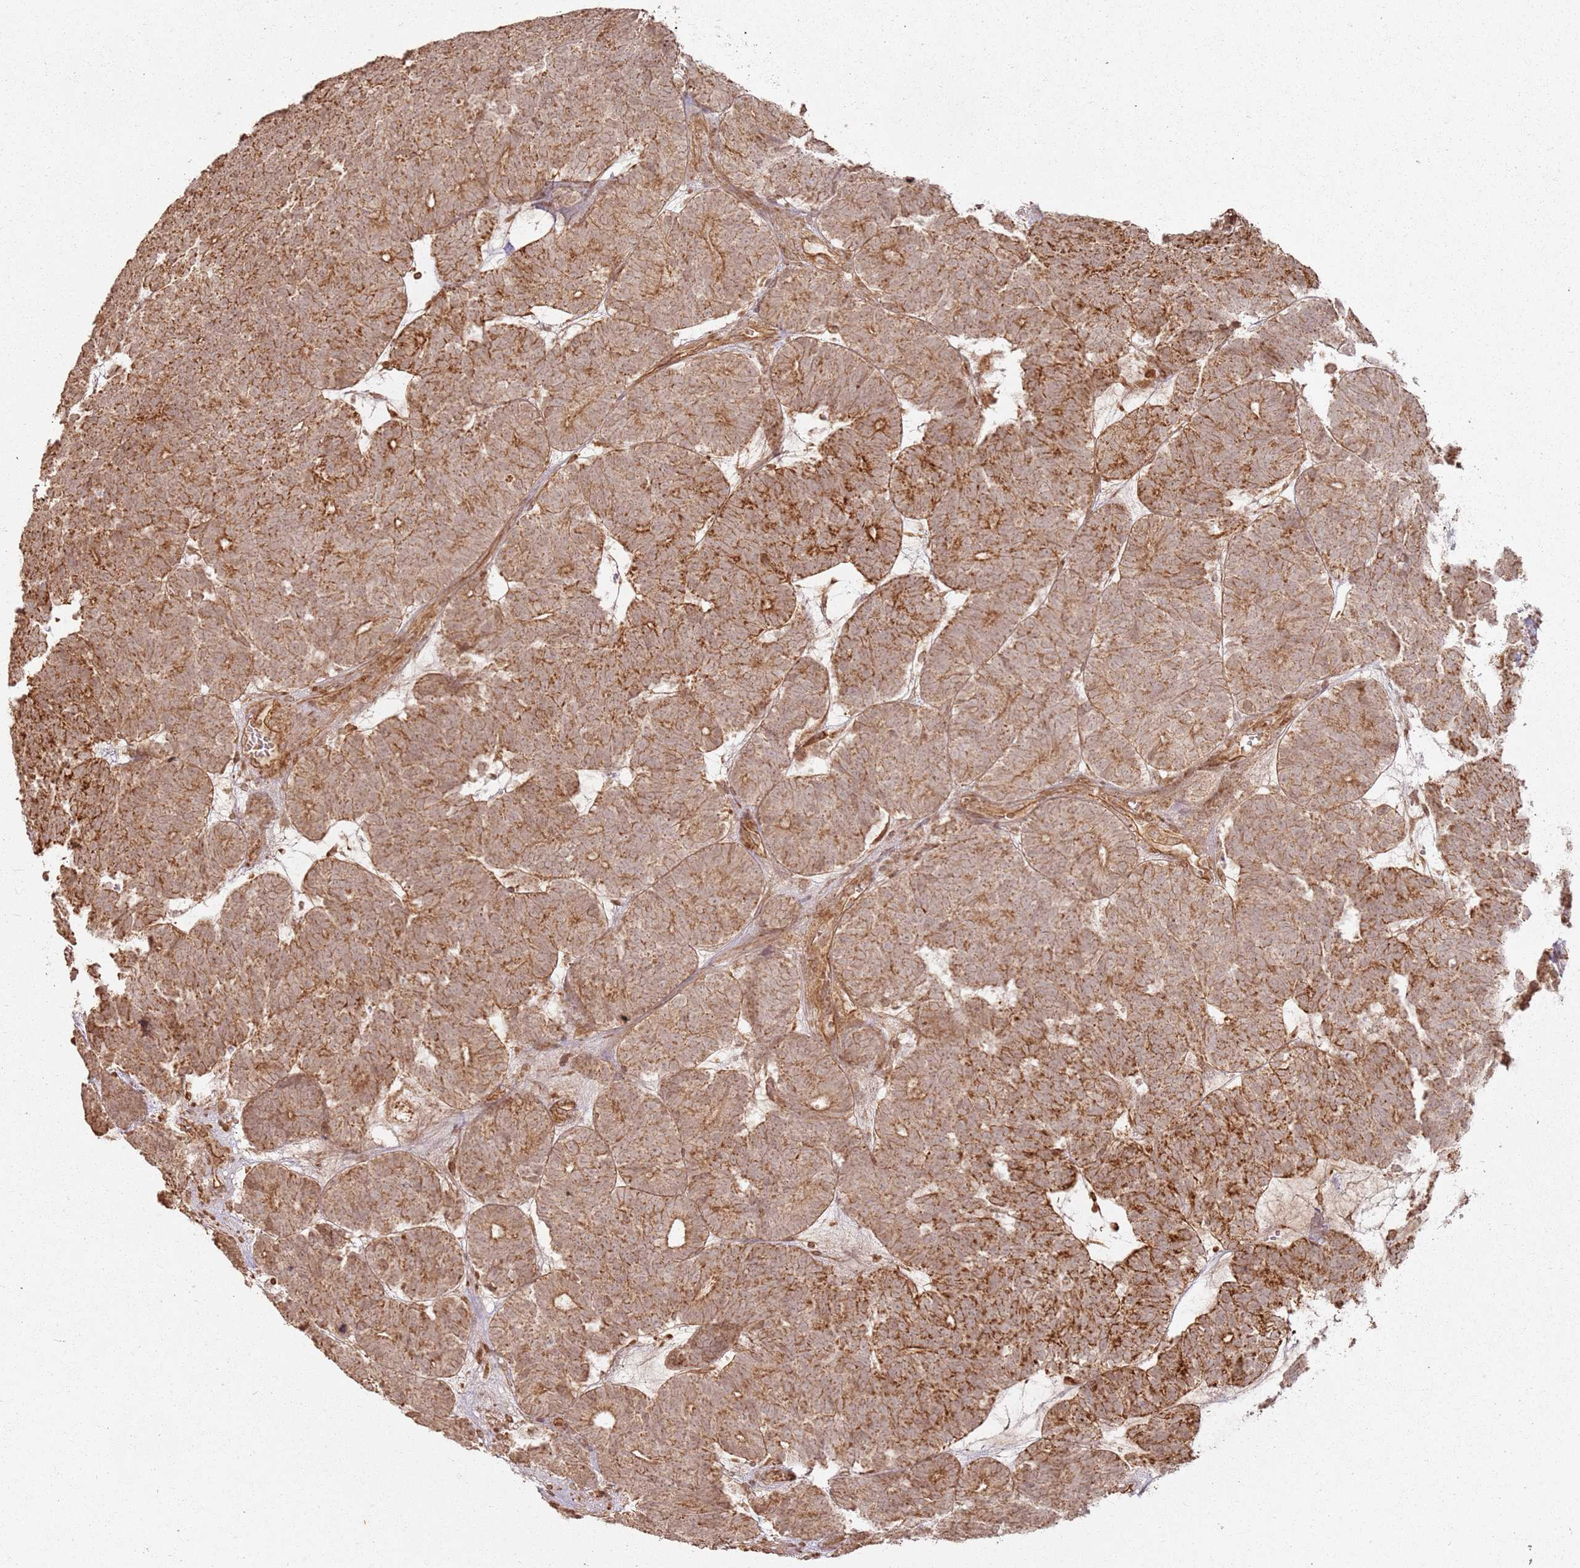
{"staining": {"intensity": "moderate", "quantity": ">75%", "location": "cytoplasmic/membranous"}, "tissue": "head and neck cancer", "cell_type": "Tumor cells", "image_type": "cancer", "snomed": [{"axis": "morphology", "description": "Adenocarcinoma, NOS"}, {"axis": "topography", "description": "Head-Neck"}], "caption": "Moderate cytoplasmic/membranous positivity for a protein is present in about >75% of tumor cells of adenocarcinoma (head and neck) using IHC.", "gene": "ZNF776", "patient": {"sex": "female", "age": 81}}